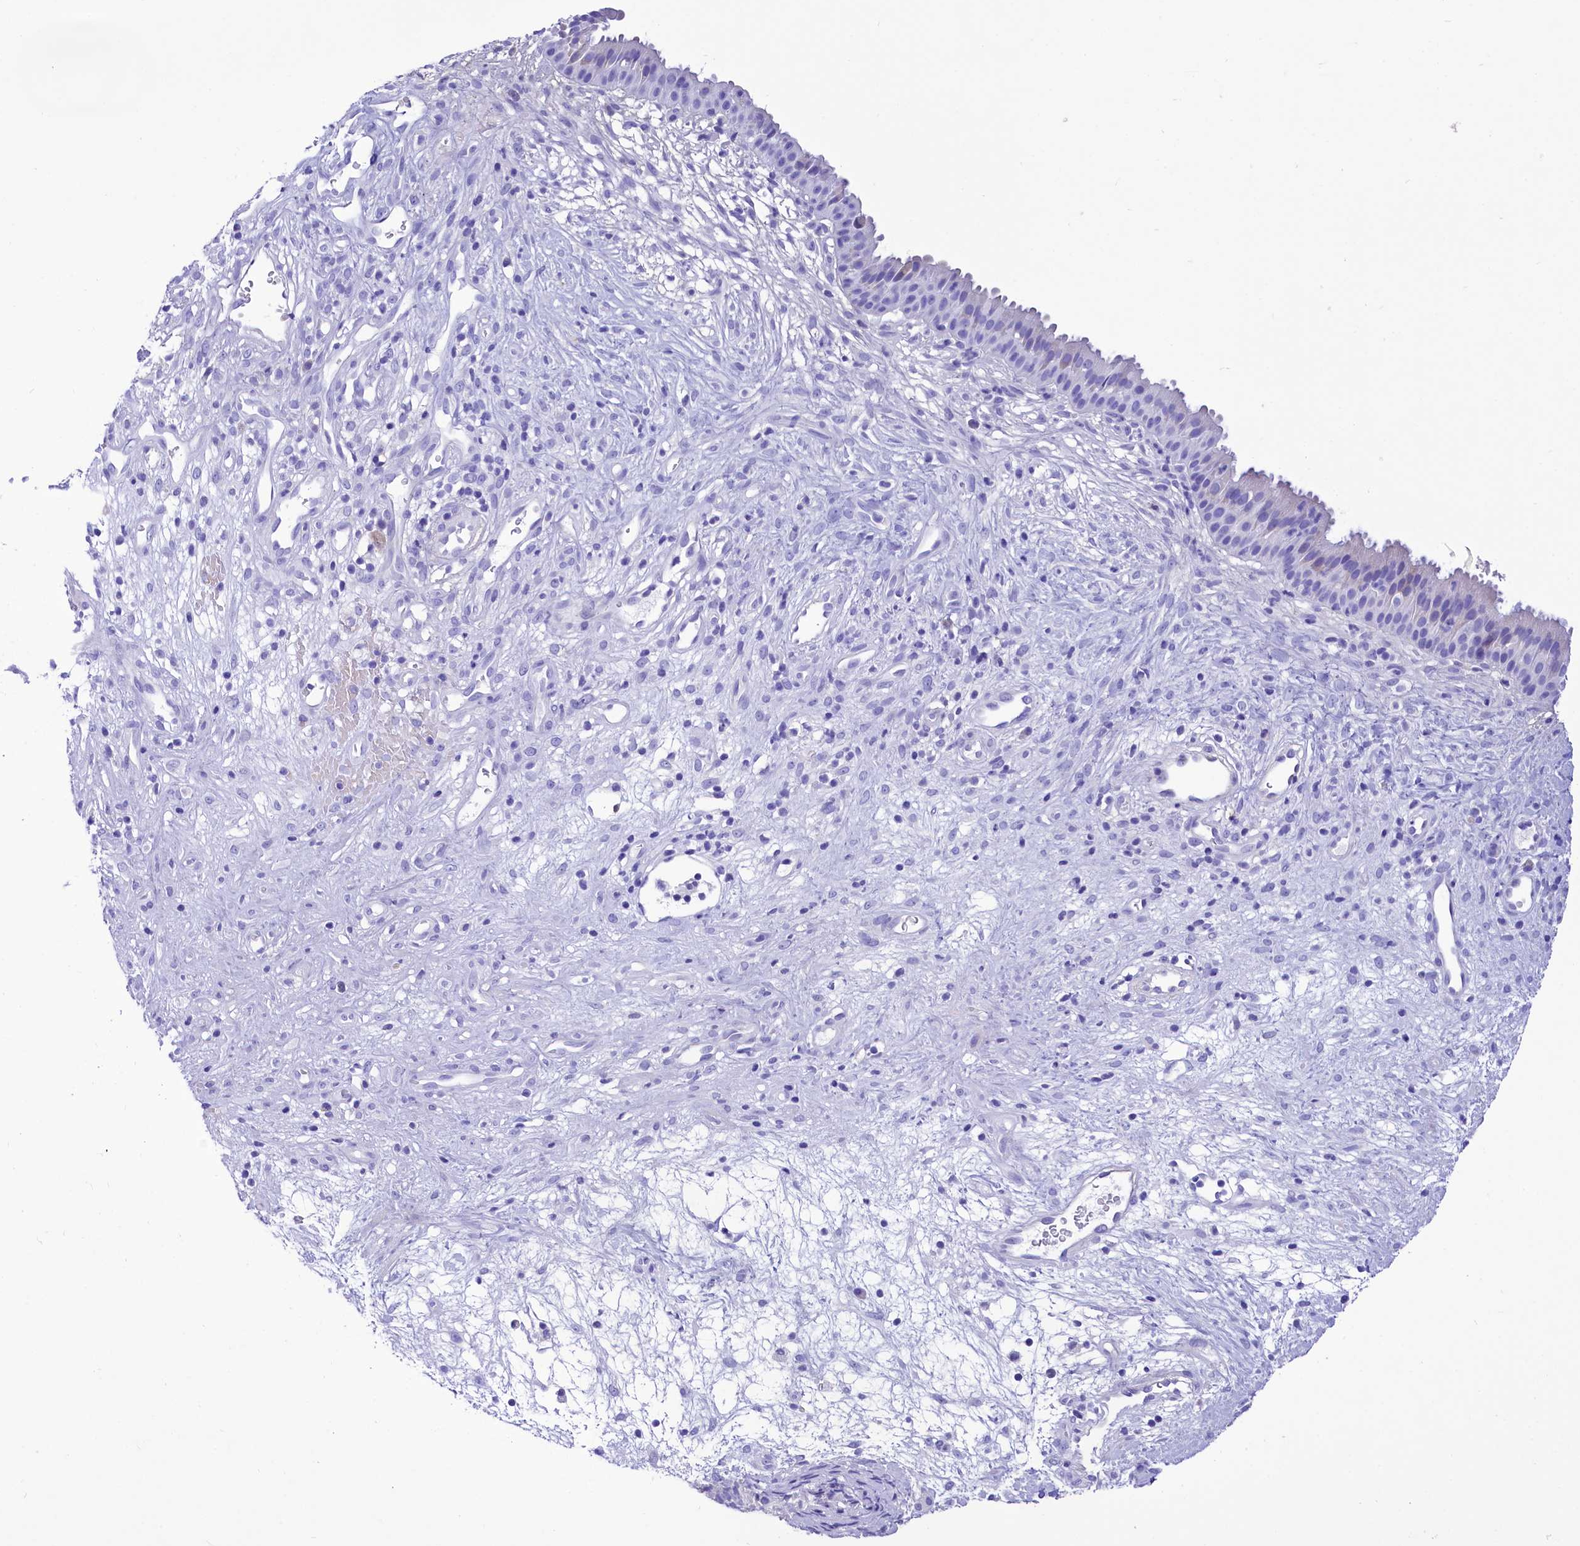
{"staining": {"intensity": "negative", "quantity": "none", "location": "none"}, "tissue": "nasopharynx", "cell_type": "Respiratory epithelial cells", "image_type": "normal", "snomed": [{"axis": "morphology", "description": "Normal tissue, NOS"}, {"axis": "topography", "description": "Nasopharynx"}], "caption": "Normal nasopharynx was stained to show a protein in brown. There is no significant expression in respiratory epithelial cells. The staining is performed using DAB brown chromogen with nuclei counter-stained in using hematoxylin.", "gene": "TTC36", "patient": {"sex": "male", "age": 22}}